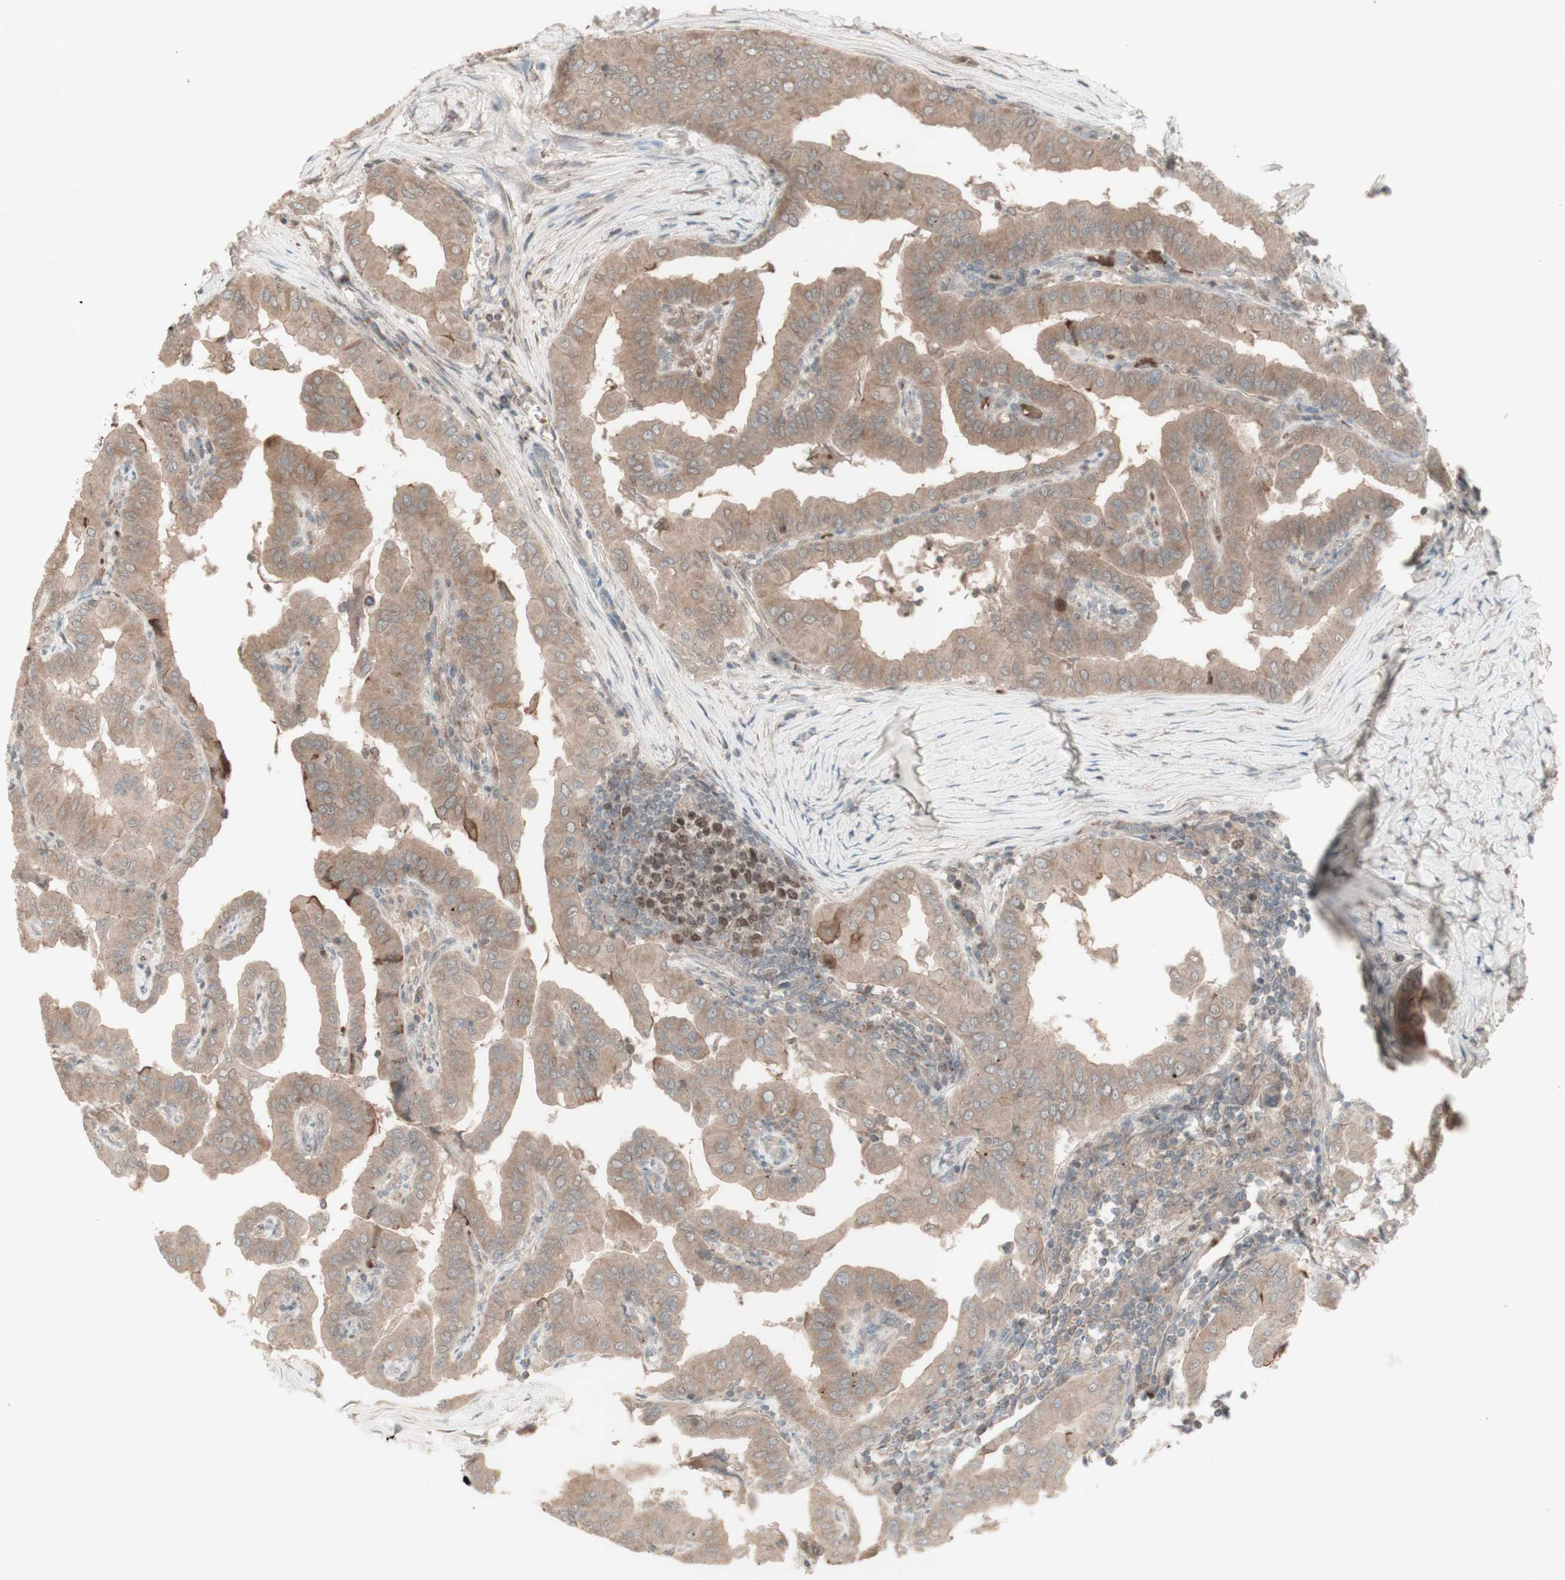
{"staining": {"intensity": "weak", "quantity": ">75%", "location": "cytoplasmic/membranous"}, "tissue": "thyroid cancer", "cell_type": "Tumor cells", "image_type": "cancer", "snomed": [{"axis": "morphology", "description": "Papillary adenocarcinoma, NOS"}, {"axis": "topography", "description": "Thyroid gland"}], "caption": "A brown stain highlights weak cytoplasmic/membranous expression of a protein in human thyroid cancer tumor cells. (brown staining indicates protein expression, while blue staining denotes nuclei).", "gene": "MSH6", "patient": {"sex": "male", "age": 33}}